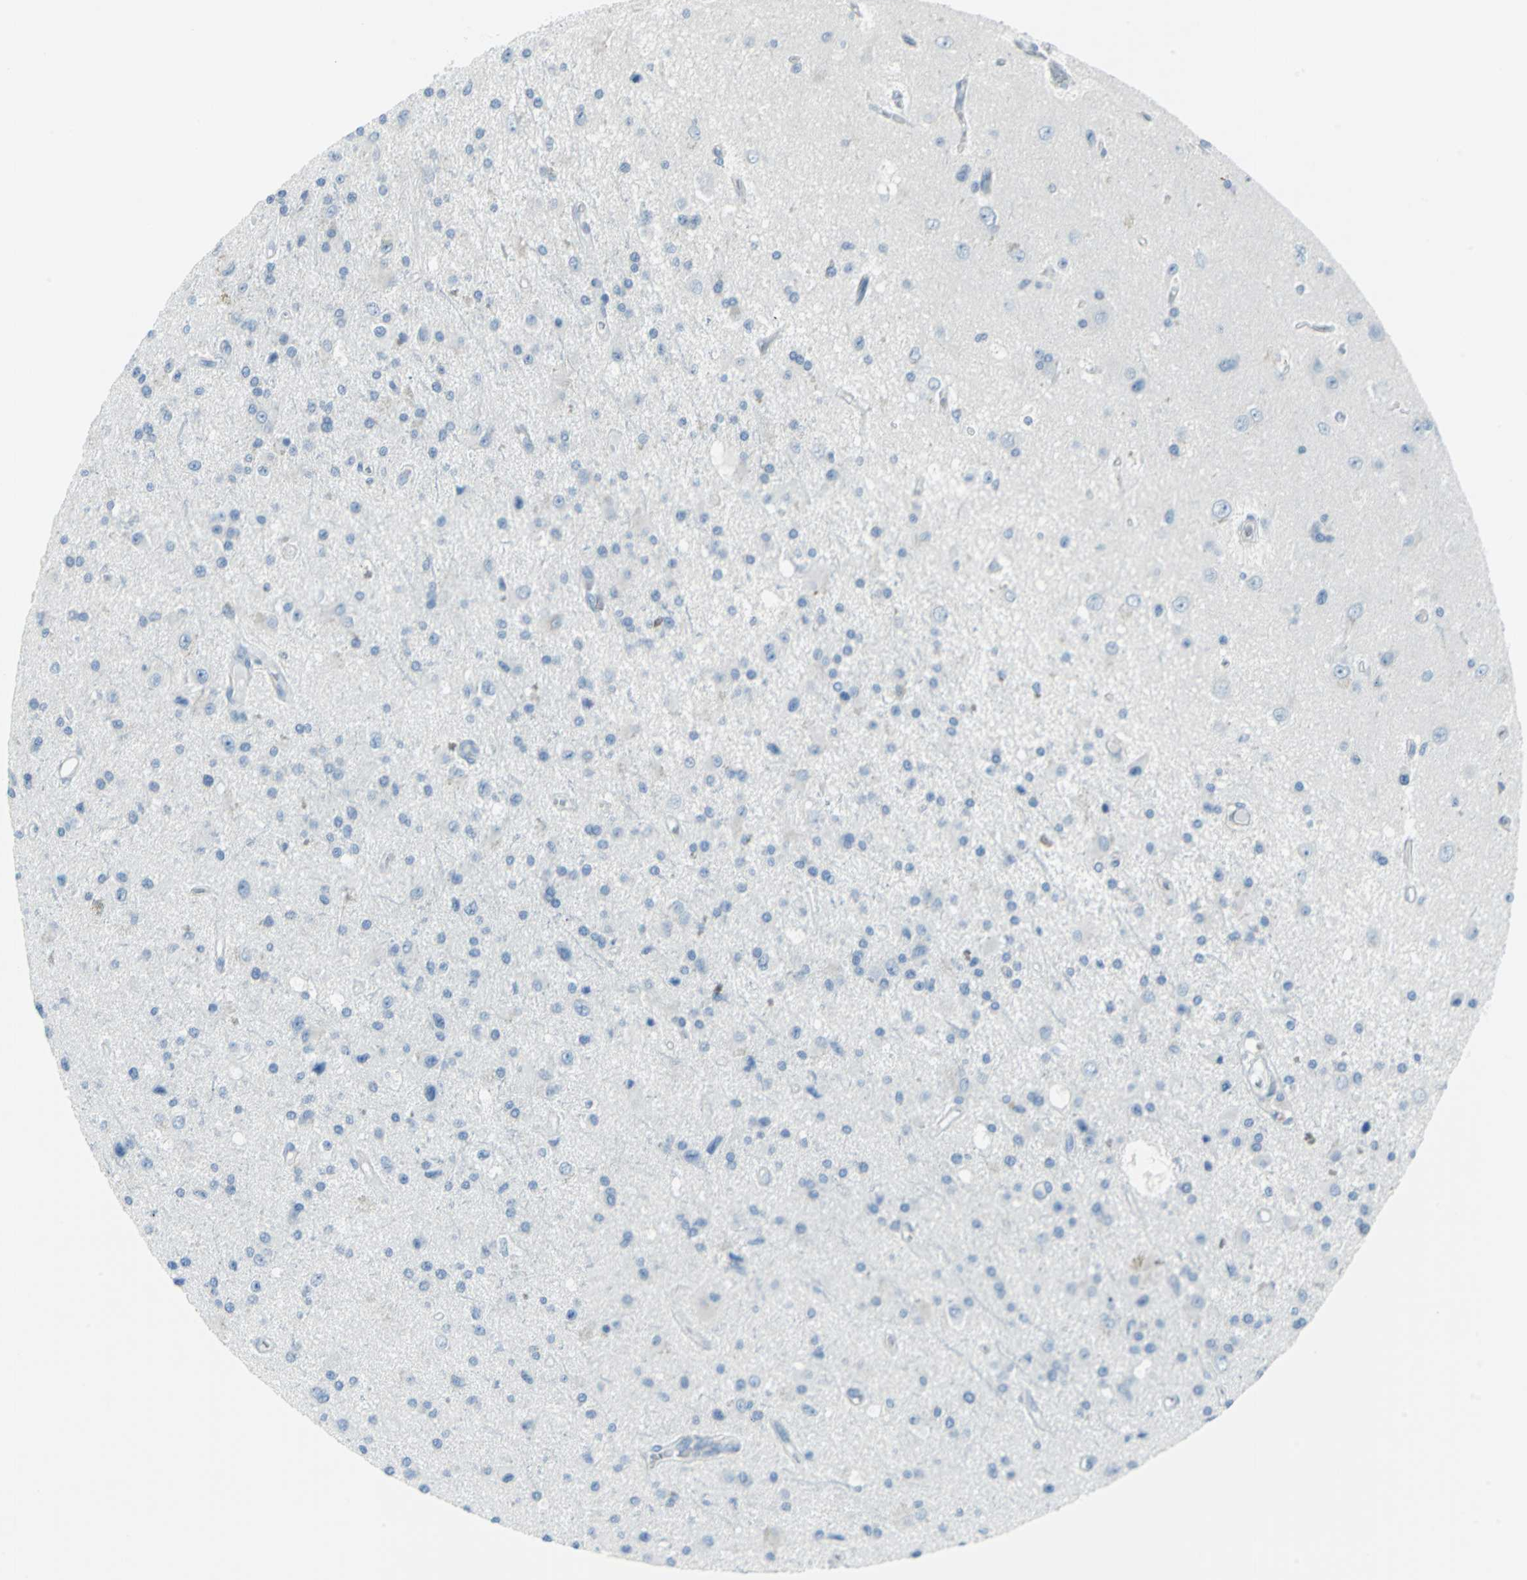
{"staining": {"intensity": "negative", "quantity": "none", "location": "none"}, "tissue": "glioma", "cell_type": "Tumor cells", "image_type": "cancer", "snomed": [{"axis": "morphology", "description": "Glioma, malignant, Low grade"}, {"axis": "topography", "description": "Brain"}], "caption": "Glioma was stained to show a protein in brown. There is no significant positivity in tumor cells.", "gene": "CYB5A", "patient": {"sex": "male", "age": 58}}